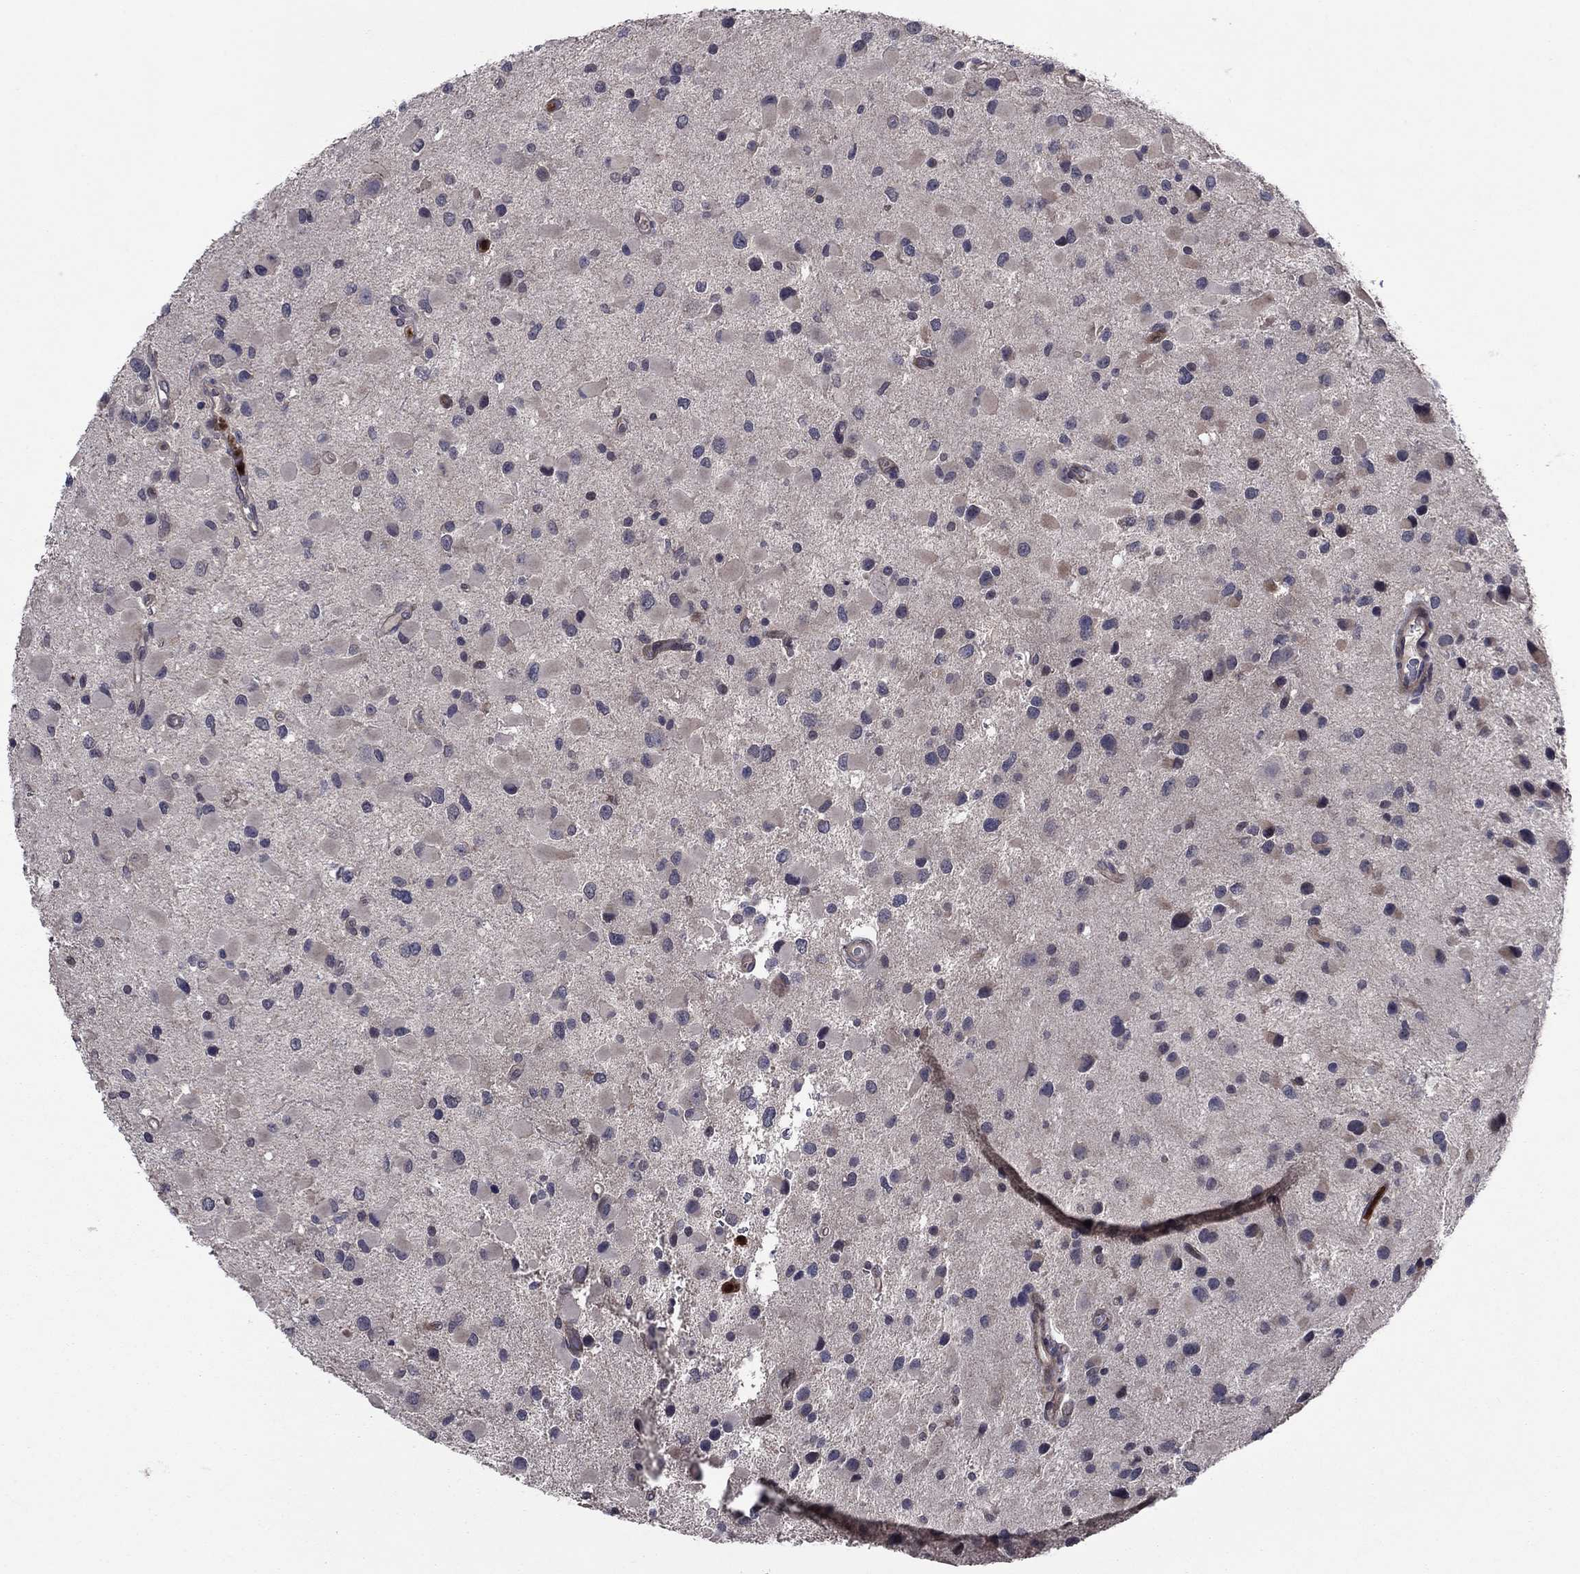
{"staining": {"intensity": "negative", "quantity": "none", "location": "none"}, "tissue": "glioma", "cell_type": "Tumor cells", "image_type": "cancer", "snomed": [{"axis": "morphology", "description": "Glioma, malignant, Low grade"}, {"axis": "topography", "description": "Brain"}], "caption": "Low-grade glioma (malignant) was stained to show a protein in brown. There is no significant expression in tumor cells.", "gene": "MSRB1", "patient": {"sex": "female", "age": 32}}